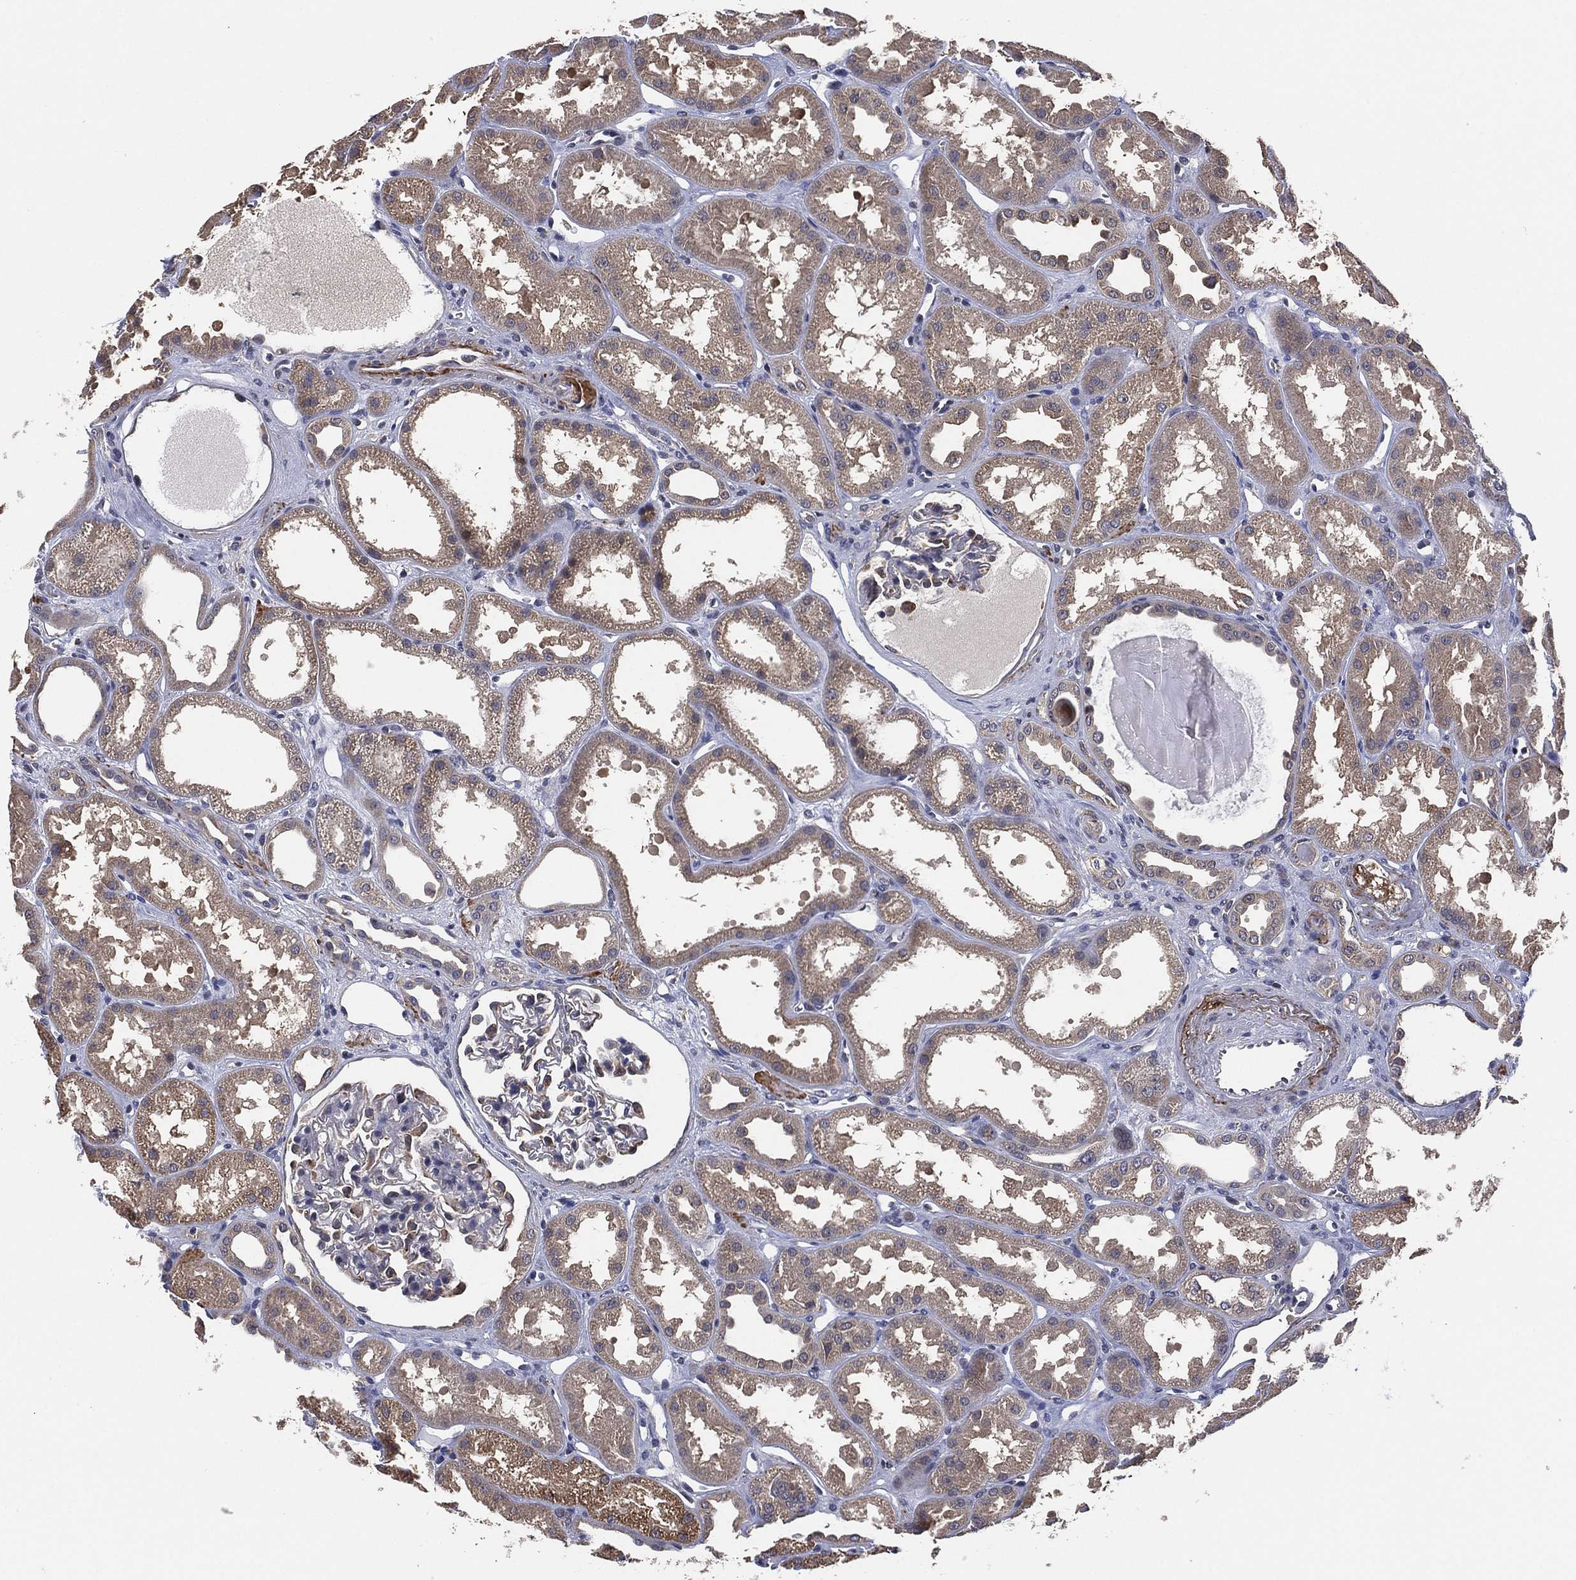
{"staining": {"intensity": "weak", "quantity": "<25%", "location": "cytoplasmic/membranous"}, "tissue": "kidney", "cell_type": "Cells in glomeruli", "image_type": "normal", "snomed": [{"axis": "morphology", "description": "Normal tissue, NOS"}, {"axis": "topography", "description": "Kidney"}], "caption": "Protein analysis of normal kidney exhibits no significant expression in cells in glomeruli.", "gene": "SELENOO", "patient": {"sex": "male", "age": 61}}